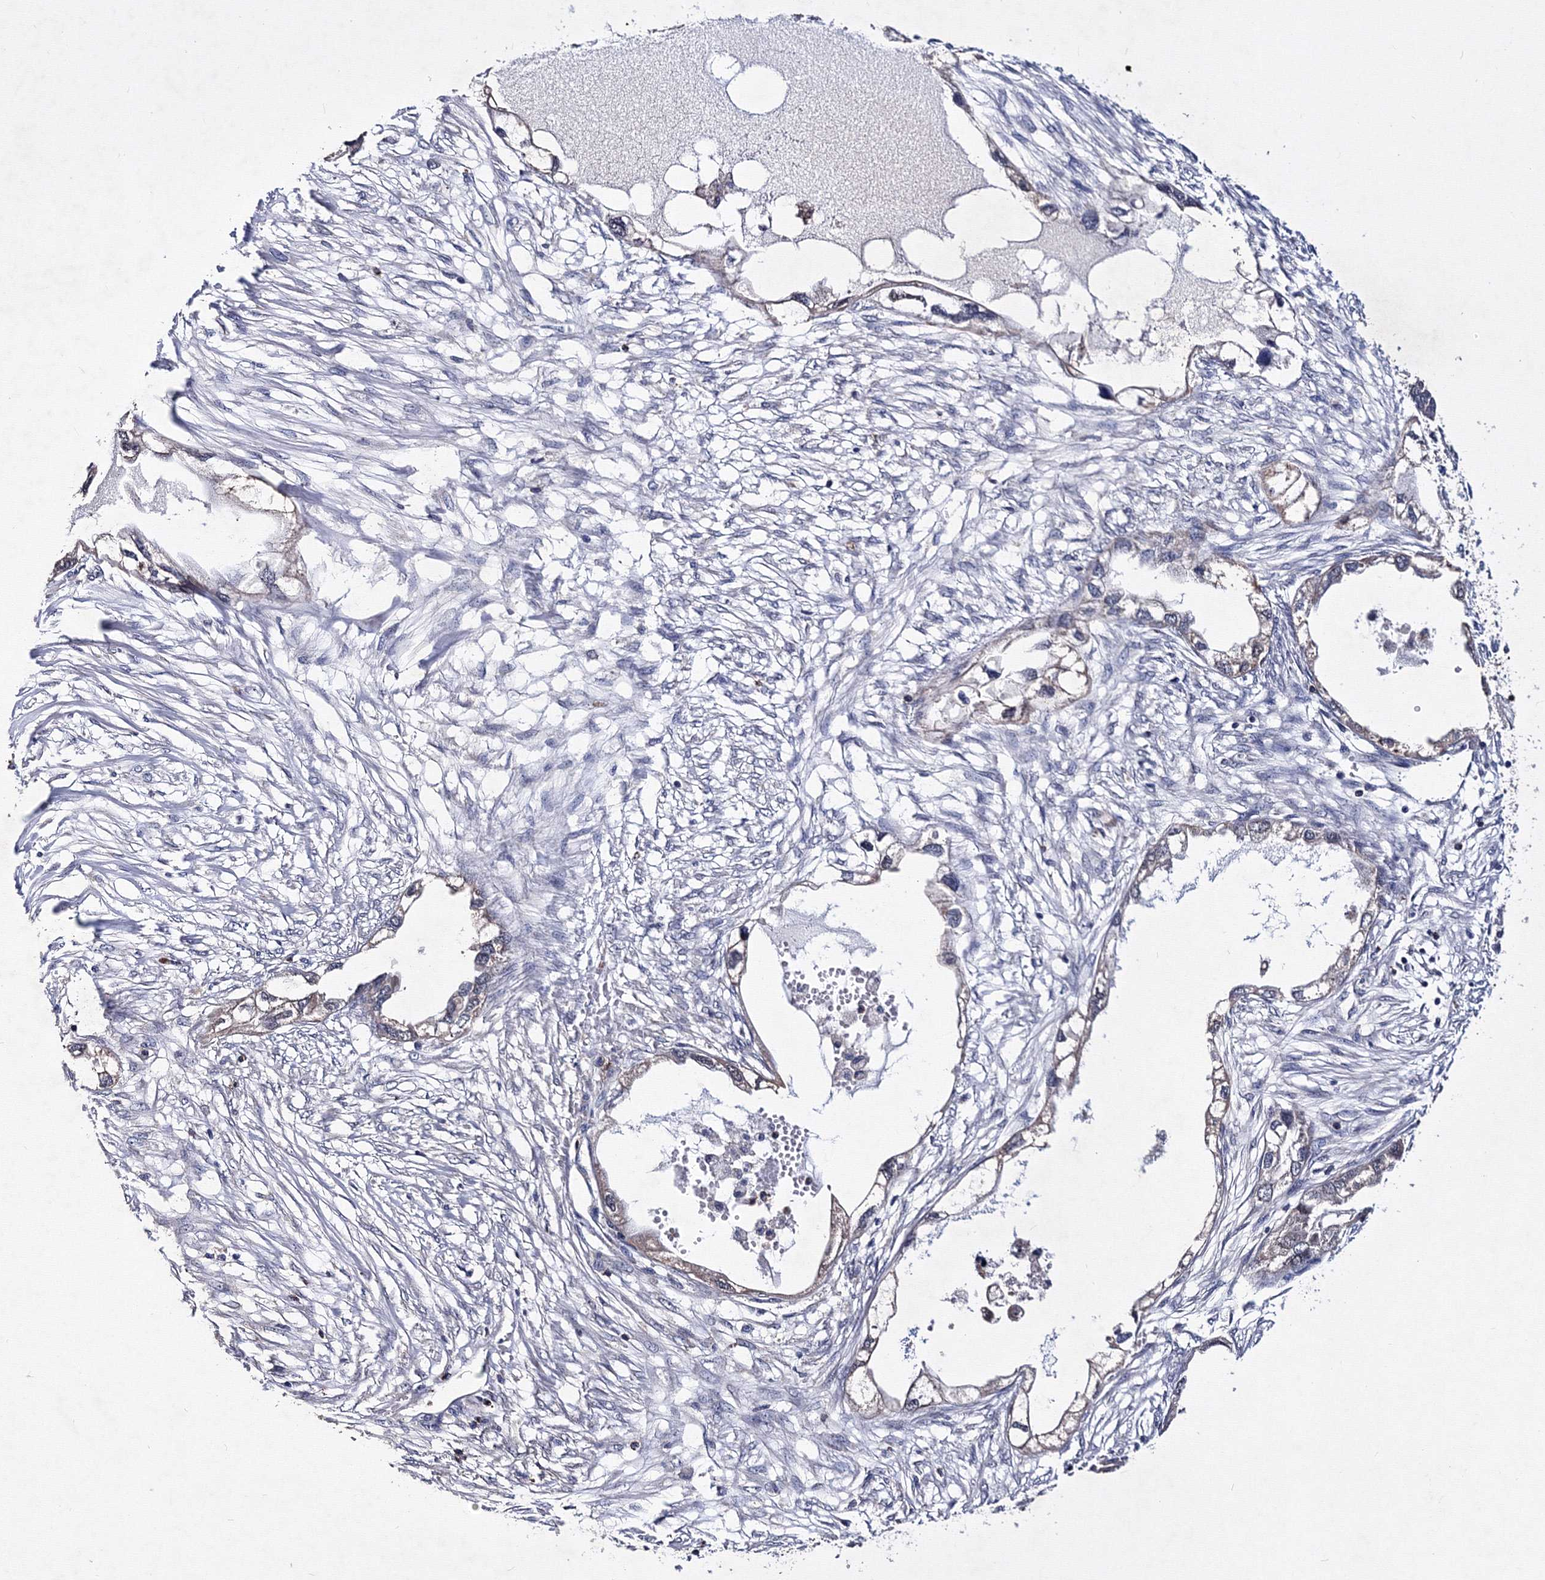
{"staining": {"intensity": "negative", "quantity": "none", "location": "none"}, "tissue": "endometrial cancer", "cell_type": "Tumor cells", "image_type": "cancer", "snomed": [{"axis": "morphology", "description": "Adenocarcinoma, NOS"}, {"axis": "morphology", "description": "Adenocarcinoma, metastatic, NOS"}, {"axis": "topography", "description": "Adipose tissue"}, {"axis": "topography", "description": "Endometrium"}], "caption": "IHC of human endometrial cancer displays no positivity in tumor cells.", "gene": "PHYKPL", "patient": {"sex": "female", "age": 67}}